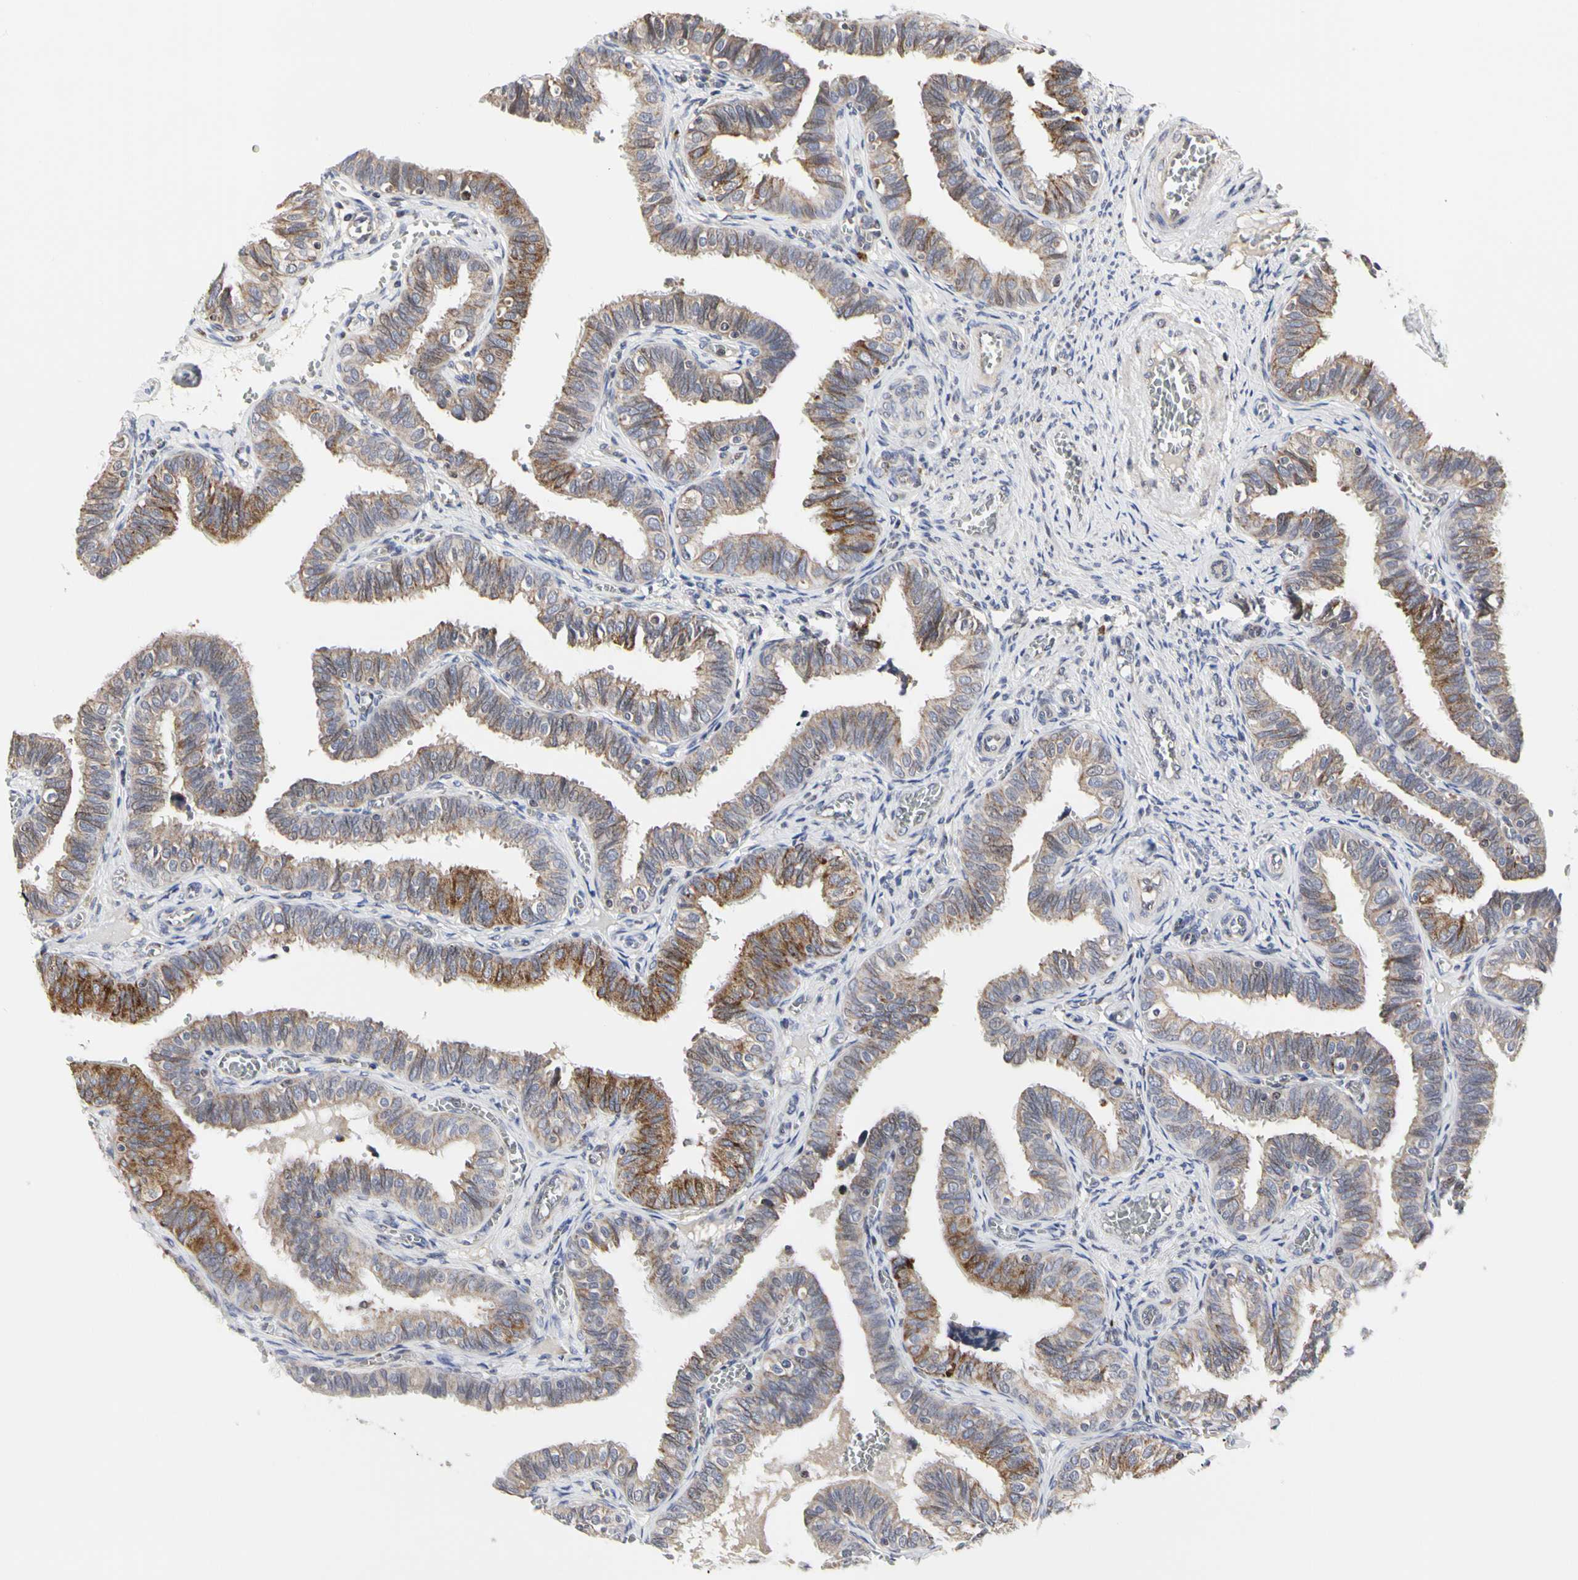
{"staining": {"intensity": "moderate", "quantity": ">75%", "location": "cytoplasmic/membranous"}, "tissue": "fallopian tube", "cell_type": "Glandular cells", "image_type": "normal", "snomed": [{"axis": "morphology", "description": "Normal tissue, NOS"}, {"axis": "topography", "description": "Fallopian tube"}], "caption": "A high-resolution micrograph shows immunohistochemistry staining of normal fallopian tube, which displays moderate cytoplasmic/membranous staining in about >75% of glandular cells.", "gene": "TSKU", "patient": {"sex": "female", "age": 46}}